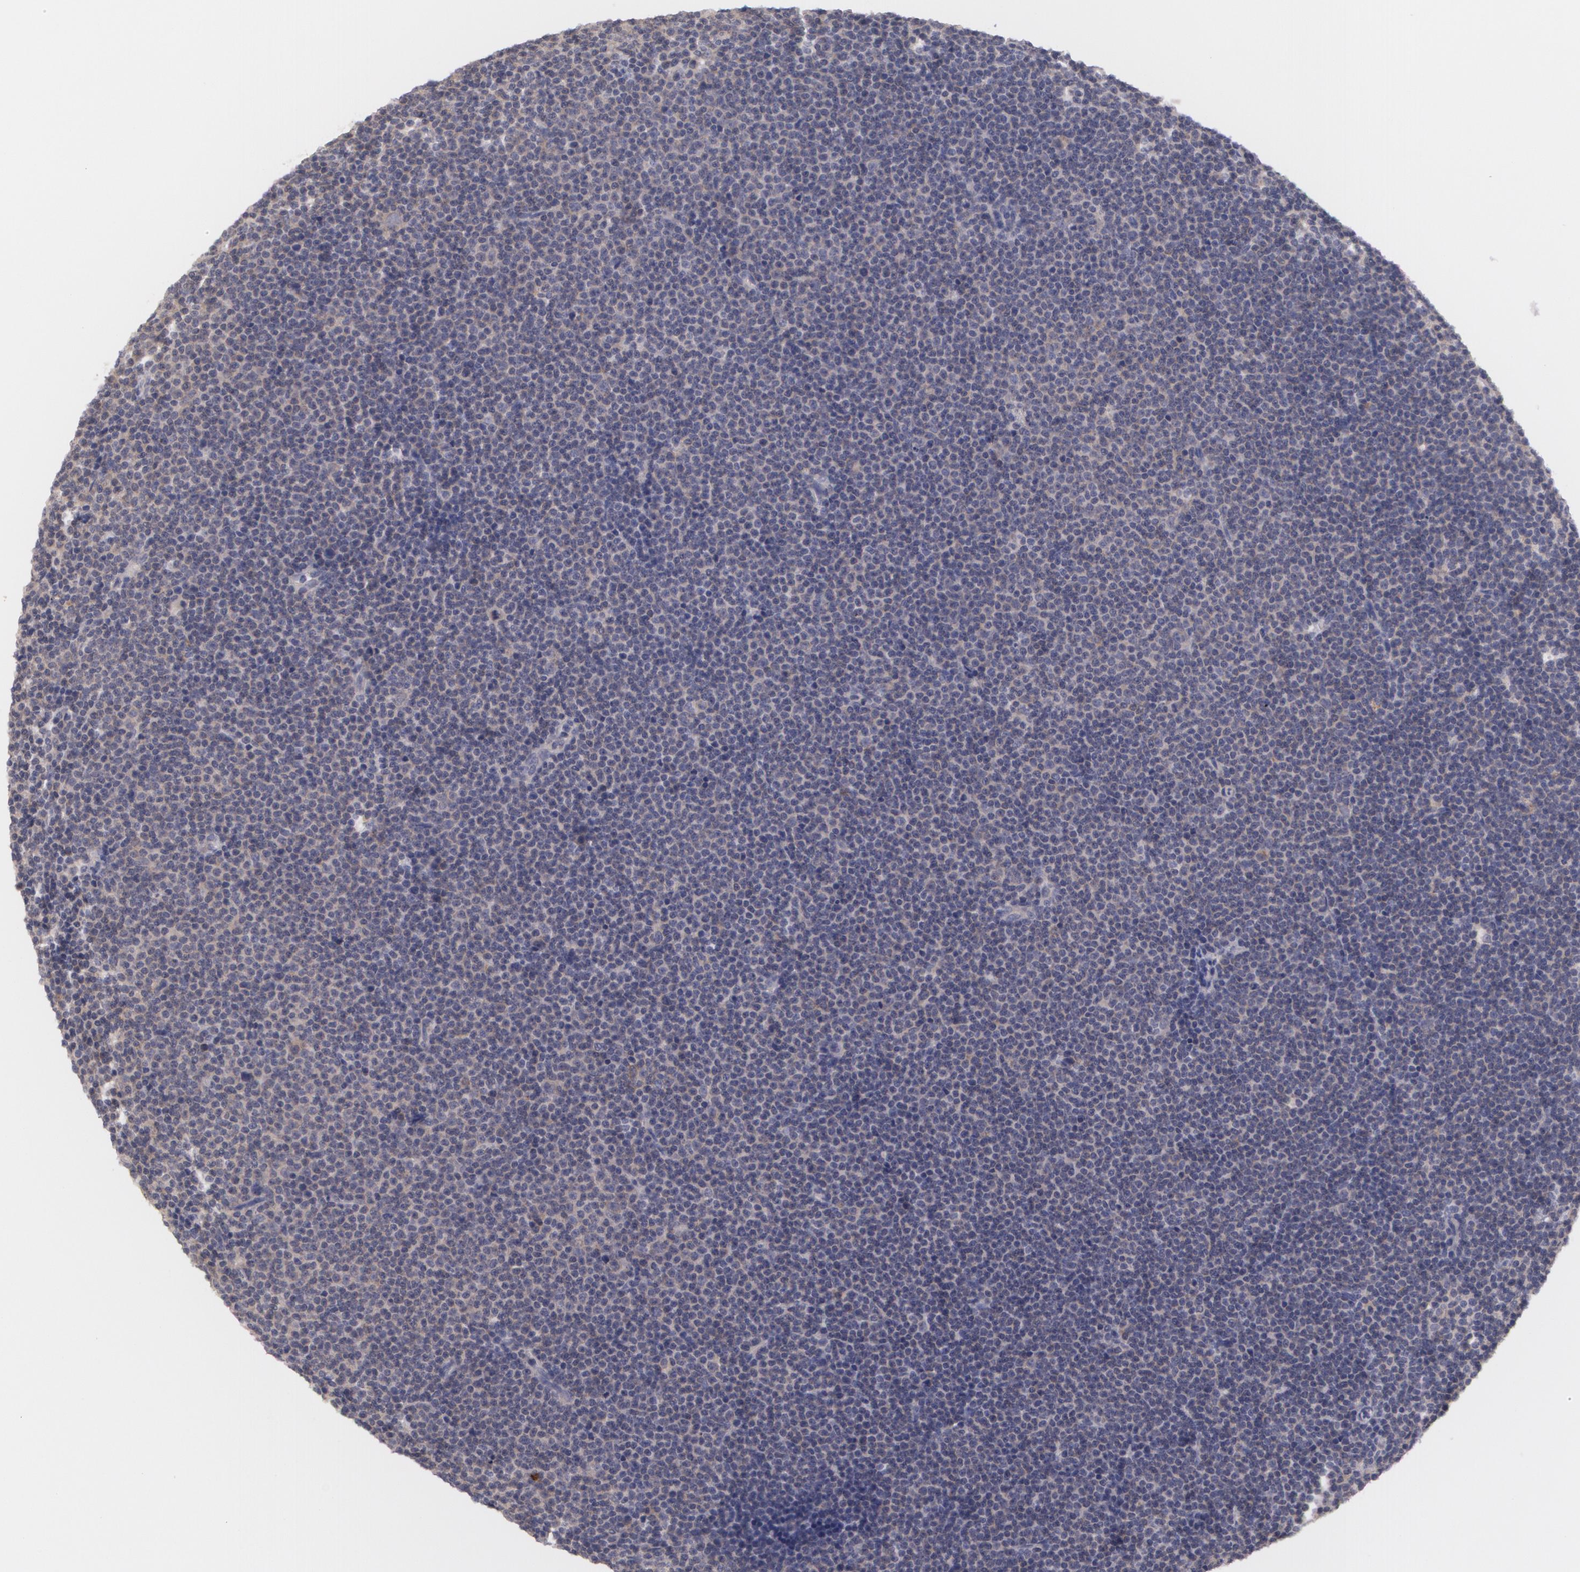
{"staining": {"intensity": "weak", "quantity": "25%-75%", "location": "cytoplasmic/membranous"}, "tissue": "lymphoma", "cell_type": "Tumor cells", "image_type": "cancer", "snomed": [{"axis": "morphology", "description": "Malignant lymphoma, non-Hodgkin's type, Low grade"}, {"axis": "topography", "description": "Lymph node"}], "caption": "IHC histopathology image of human low-grade malignant lymphoma, non-Hodgkin's type stained for a protein (brown), which shows low levels of weak cytoplasmic/membranous staining in about 25%-75% of tumor cells.", "gene": "CASK", "patient": {"sex": "female", "age": 69}}